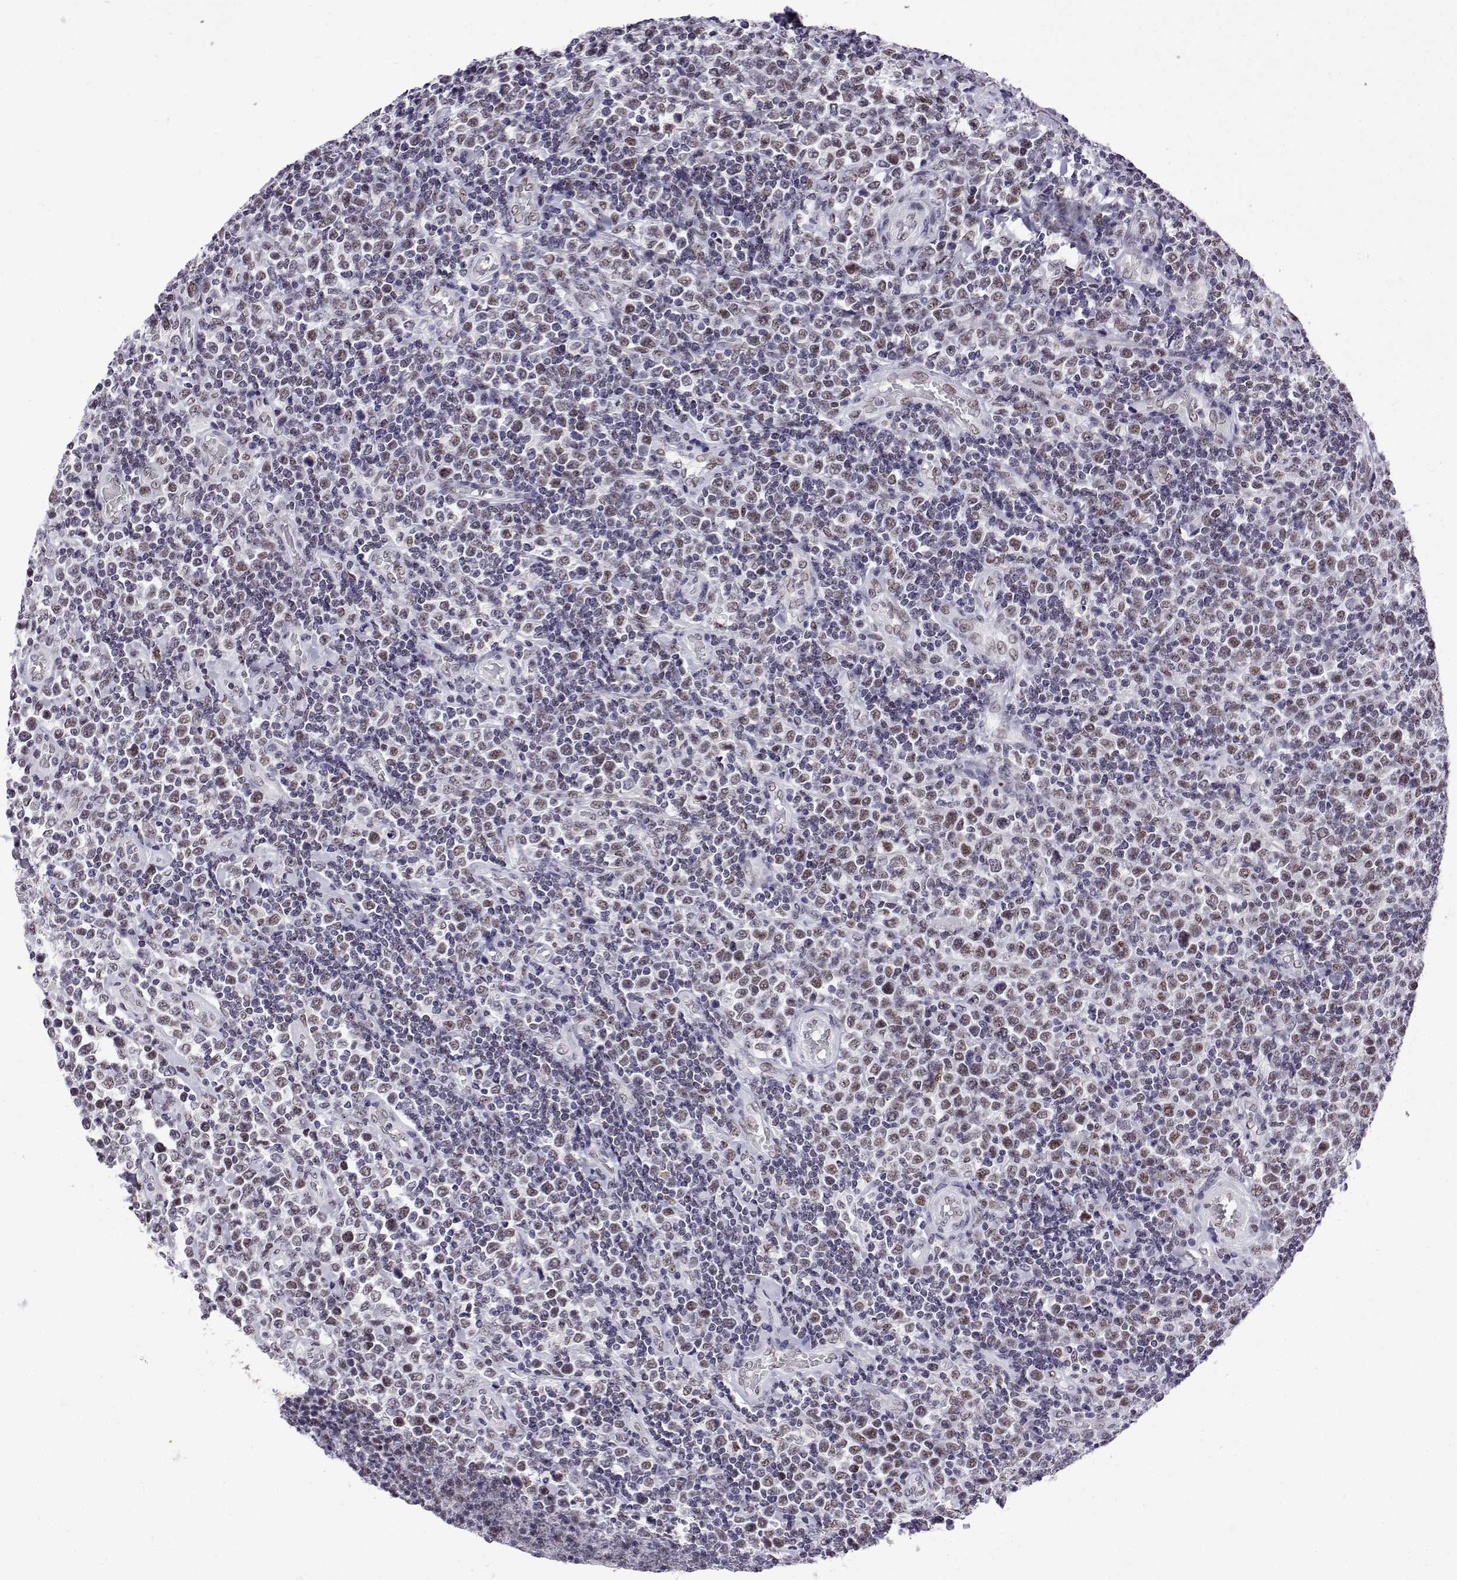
{"staining": {"intensity": "moderate", "quantity": "25%-75%", "location": "nuclear"}, "tissue": "lymphoma", "cell_type": "Tumor cells", "image_type": "cancer", "snomed": [{"axis": "morphology", "description": "Malignant lymphoma, non-Hodgkin's type, High grade"}, {"axis": "topography", "description": "Soft tissue"}], "caption": "Immunohistochemistry (IHC) of lymphoma reveals medium levels of moderate nuclear expression in approximately 25%-75% of tumor cells.", "gene": "POLDIP3", "patient": {"sex": "female", "age": 56}}